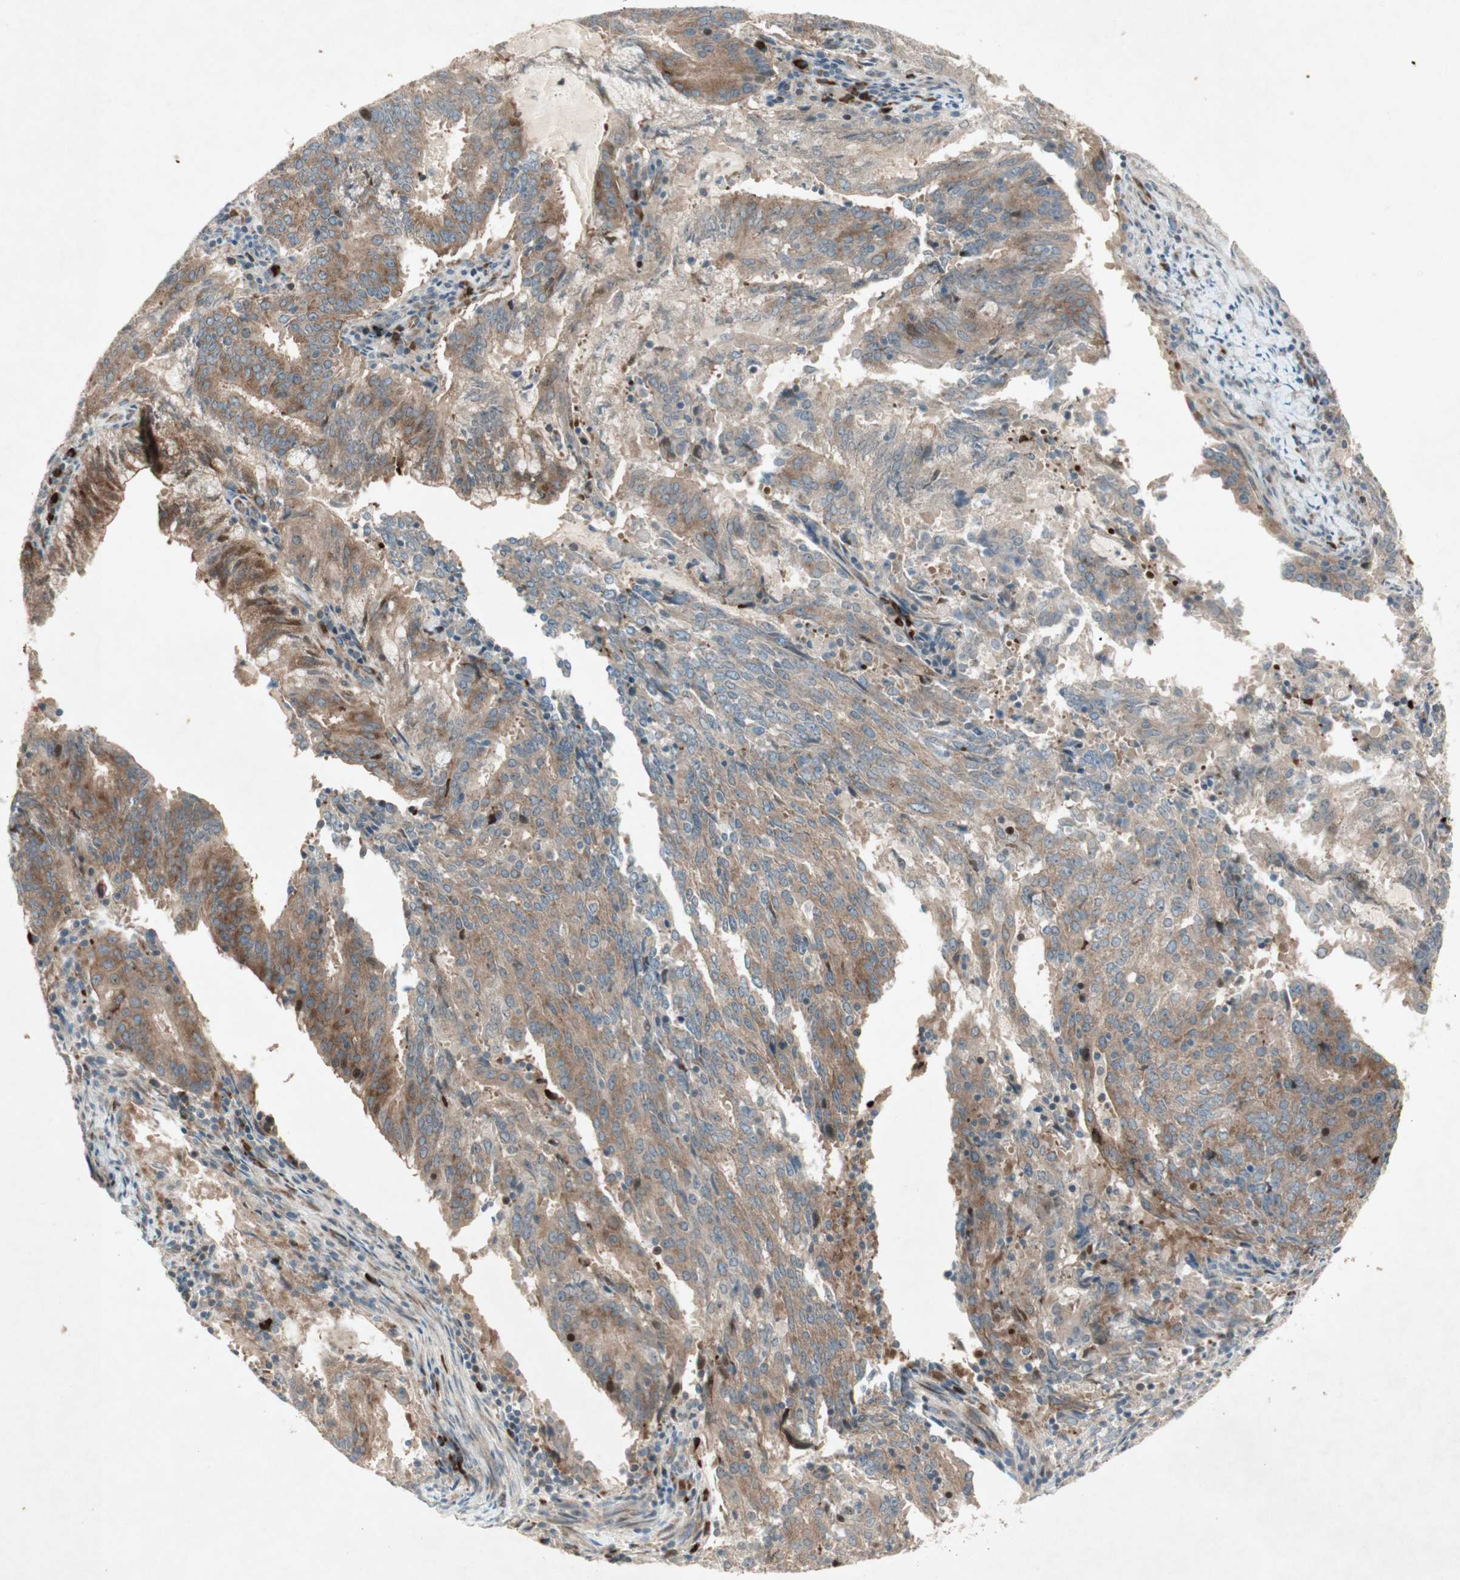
{"staining": {"intensity": "strong", "quantity": ">75%", "location": "cytoplasmic/membranous"}, "tissue": "cervical cancer", "cell_type": "Tumor cells", "image_type": "cancer", "snomed": [{"axis": "morphology", "description": "Adenocarcinoma, NOS"}, {"axis": "topography", "description": "Cervix"}], "caption": "An image showing strong cytoplasmic/membranous staining in about >75% of tumor cells in cervical cancer, as visualized by brown immunohistochemical staining.", "gene": "APOO", "patient": {"sex": "female", "age": 44}}